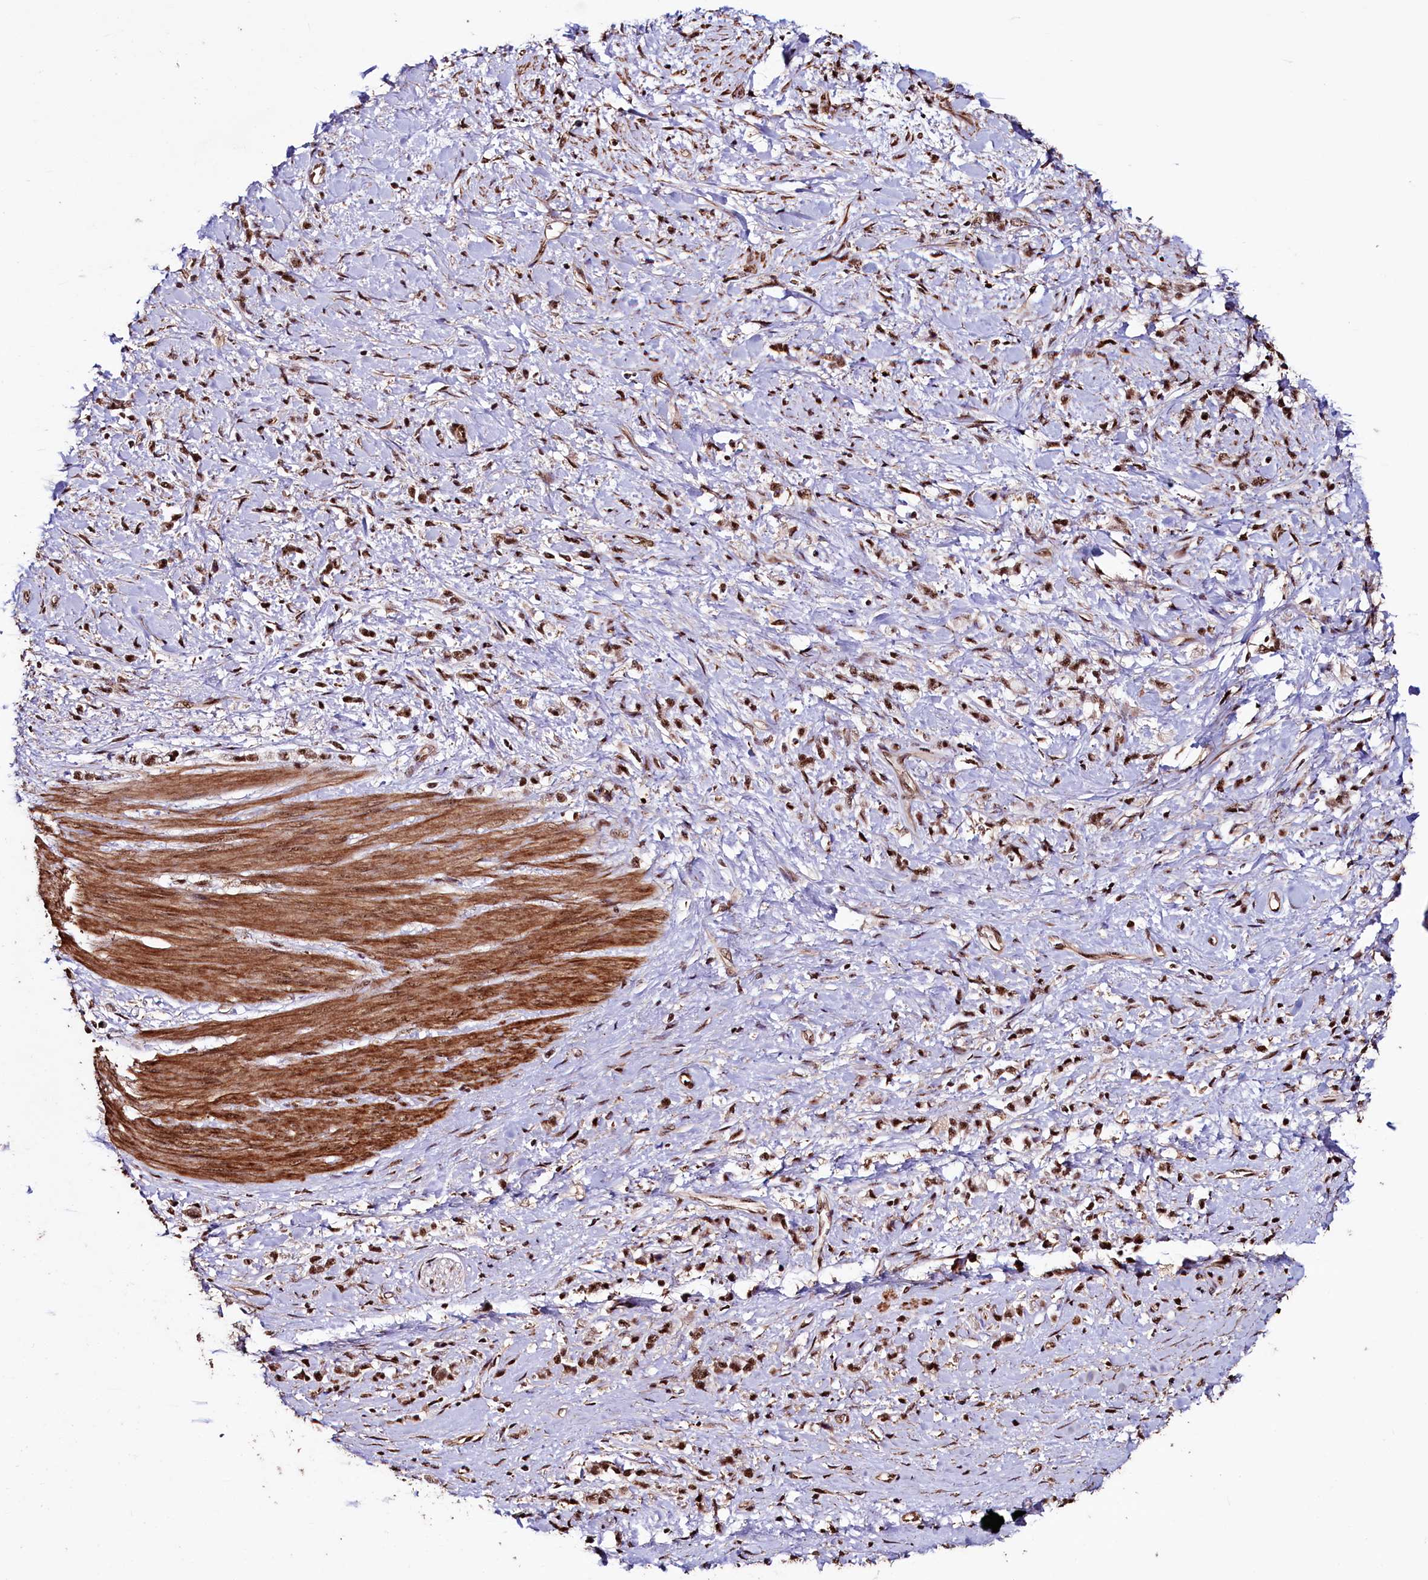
{"staining": {"intensity": "moderate", "quantity": ">75%", "location": "nuclear"}, "tissue": "stomach cancer", "cell_type": "Tumor cells", "image_type": "cancer", "snomed": [{"axis": "morphology", "description": "Adenocarcinoma, NOS"}, {"axis": "topography", "description": "Stomach"}], "caption": "Tumor cells exhibit medium levels of moderate nuclear positivity in about >75% of cells in stomach adenocarcinoma. (DAB IHC, brown staining for protein, blue staining for nuclei).", "gene": "SFSWAP", "patient": {"sex": "female", "age": 60}}